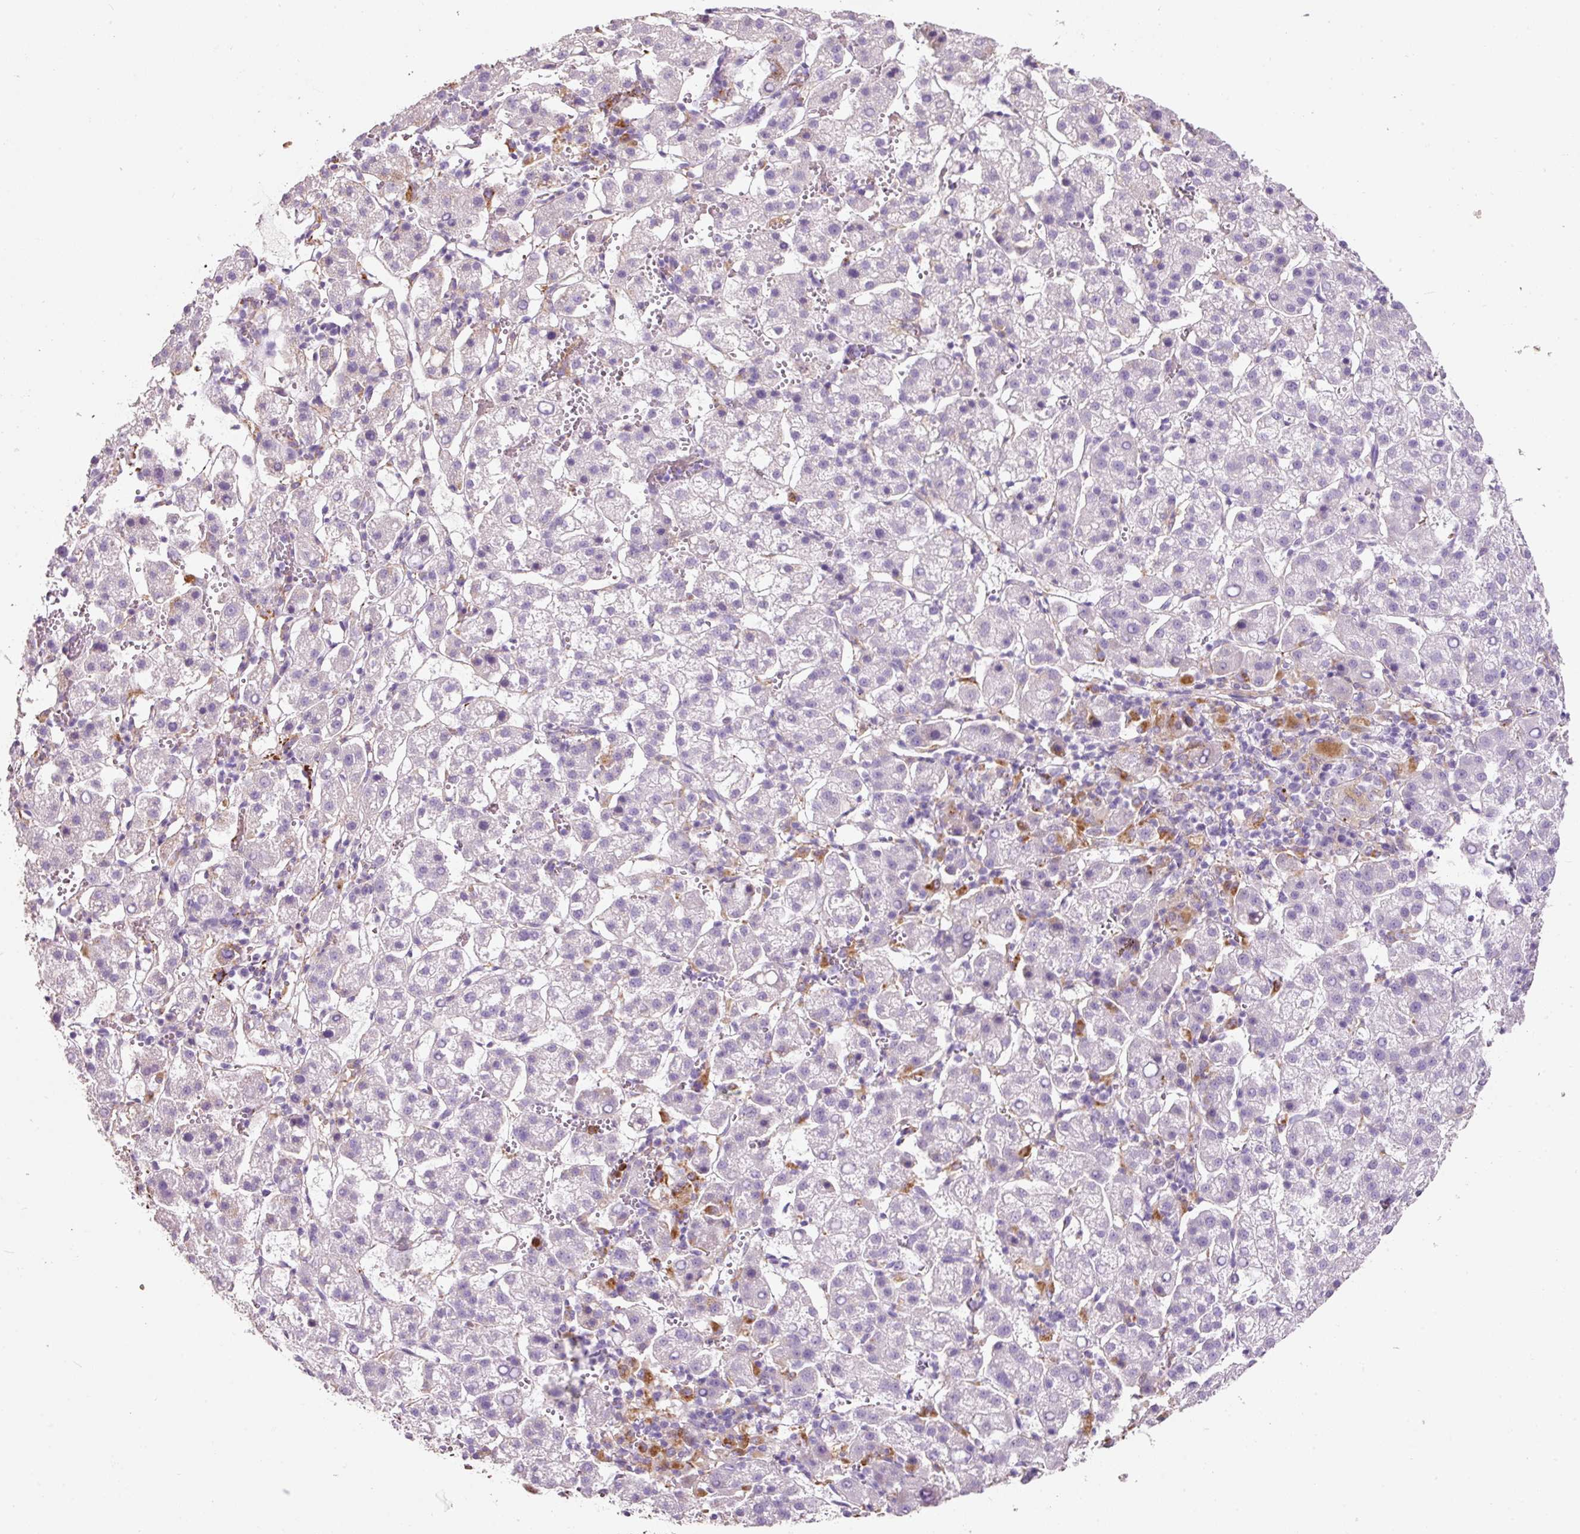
{"staining": {"intensity": "negative", "quantity": "none", "location": "none"}, "tissue": "liver cancer", "cell_type": "Tumor cells", "image_type": "cancer", "snomed": [{"axis": "morphology", "description": "Carcinoma, Hepatocellular, NOS"}, {"axis": "topography", "description": "Liver"}], "caption": "IHC histopathology image of neoplastic tissue: liver hepatocellular carcinoma stained with DAB (3,3'-diaminobenzidine) reveals no significant protein expression in tumor cells. Brightfield microscopy of IHC stained with DAB (3,3'-diaminobenzidine) (brown) and hematoxylin (blue), captured at high magnification.", "gene": "TMC8", "patient": {"sex": "female", "age": 58}}